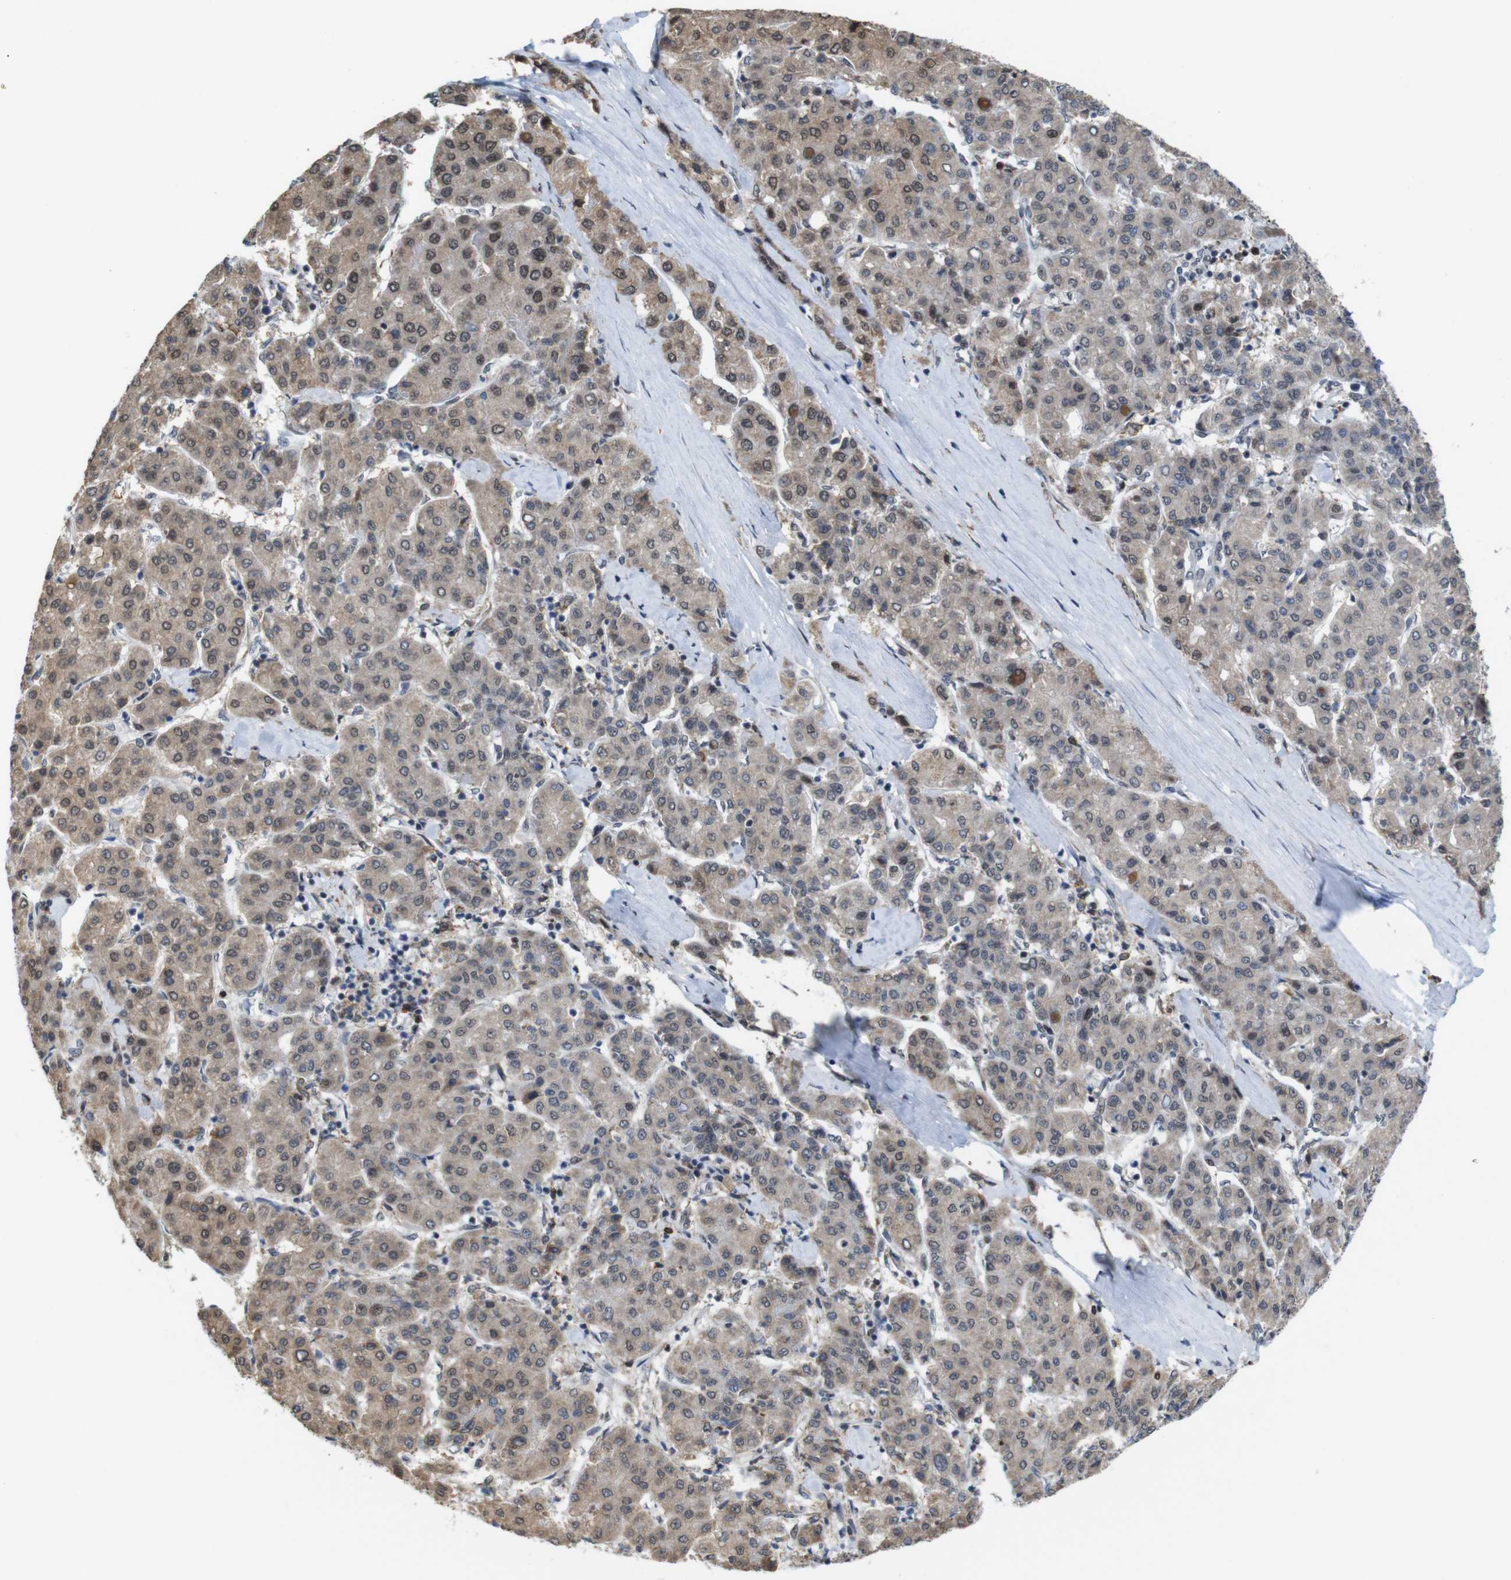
{"staining": {"intensity": "moderate", "quantity": ">75%", "location": "cytoplasmic/membranous,nuclear"}, "tissue": "liver cancer", "cell_type": "Tumor cells", "image_type": "cancer", "snomed": [{"axis": "morphology", "description": "Carcinoma, Hepatocellular, NOS"}, {"axis": "topography", "description": "Liver"}], "caption": "Tumor cells demonstrate moderate cytoplasmic/membranous and nuclear staining in approximately >75% of cells in liver cancer (hepatocellular carcinoma).", "gene": "PNMA8A", "patient": {"sex": "male", "age": 65}}